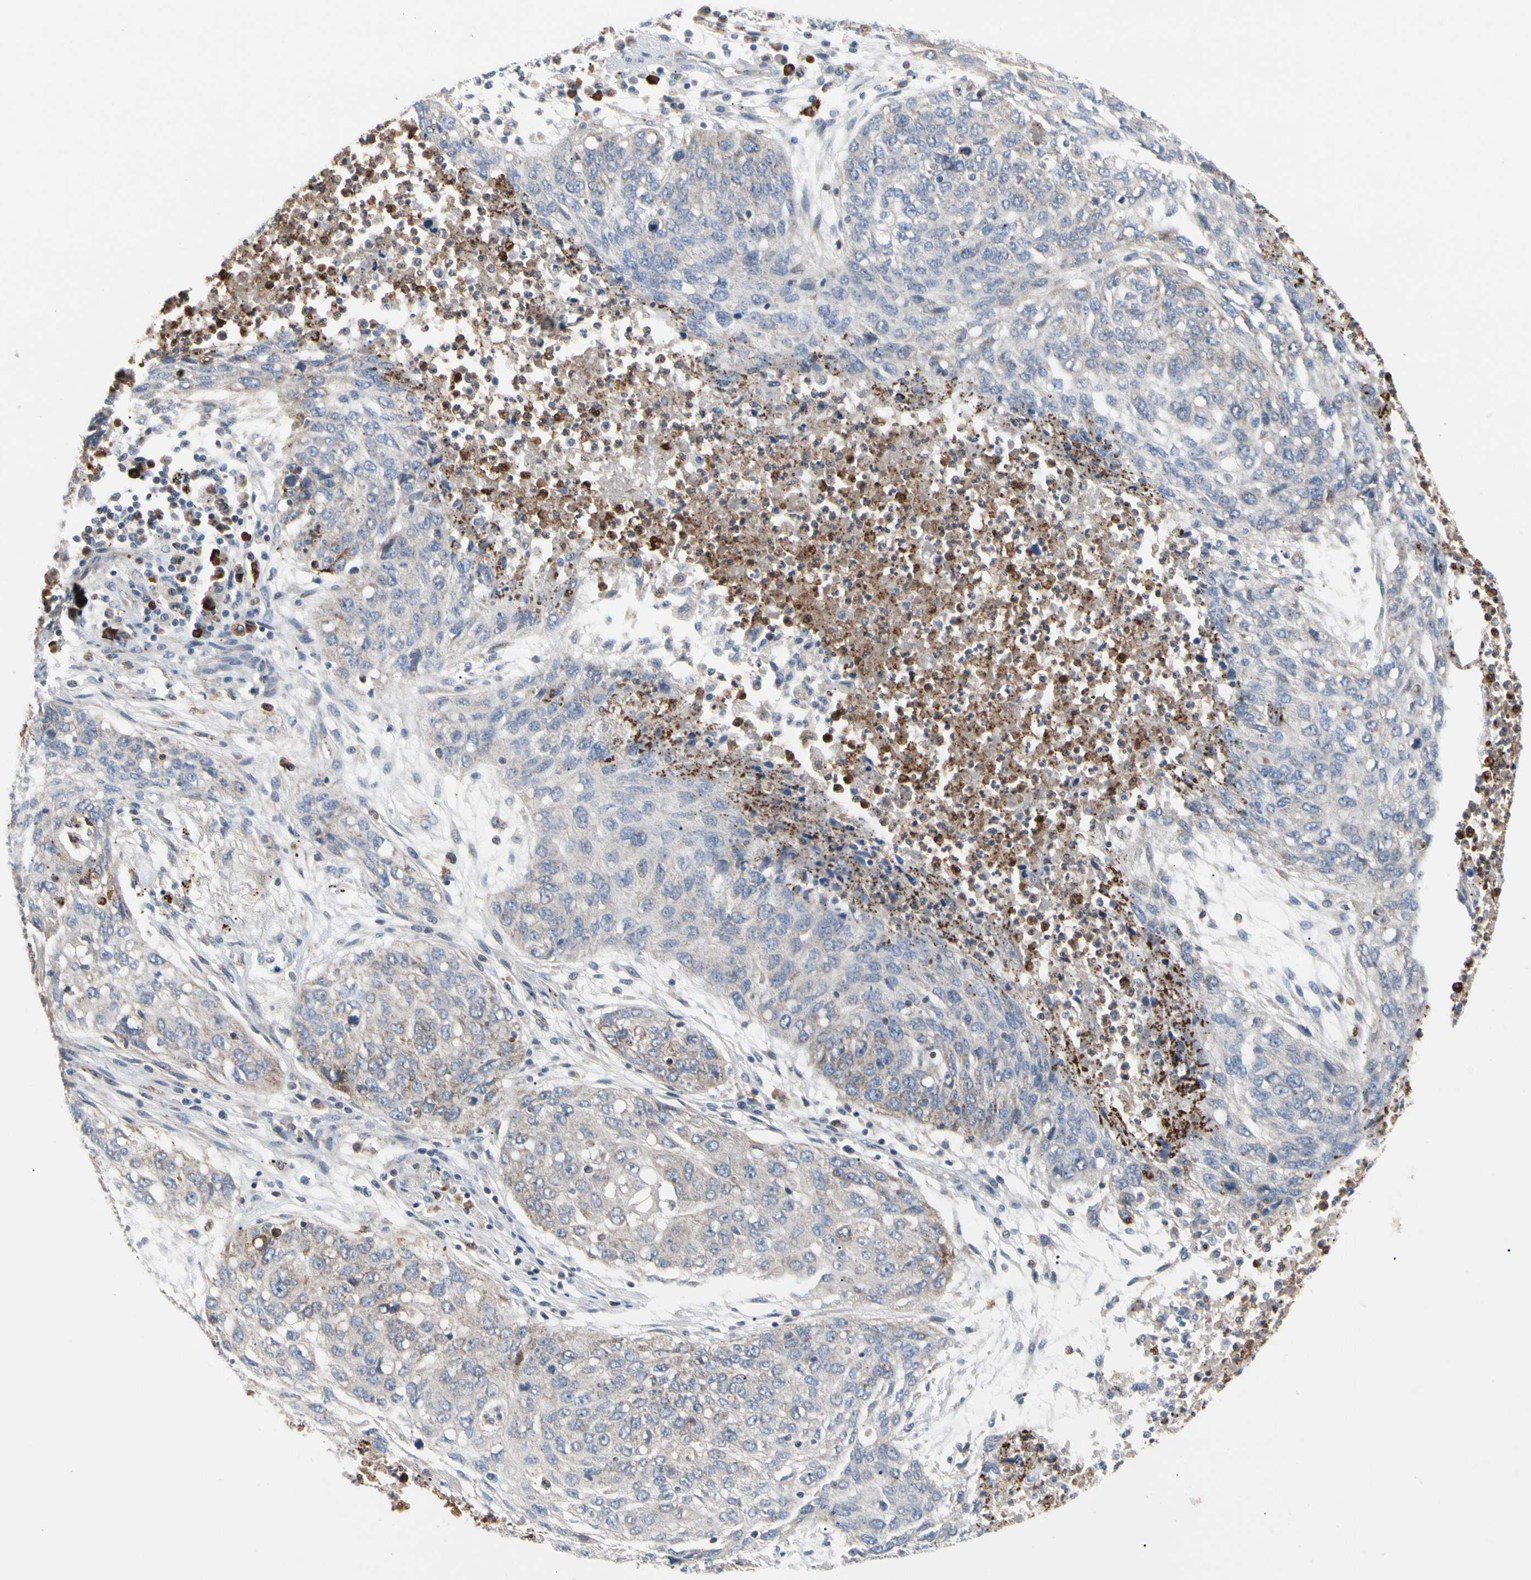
{"staining": {"intensity": "weak", "quantity": "<25%", "location": "cytoplasmic/membranous"}, "tissue": "lung cancer", "cell_type": "Tumor cells", "image_type": "cancer", "snomed": [{"axis": "morphology", "description": "Squamous cell carcinoma, NOS"}, {"axis": "topography", "description": "Lung"}], "caption": "The histopathology image shows no staining of tumor cells in squamous cell carcinoma (lung).", "gene": "MCL1", "patient": {"sex": "female", "age": 63}}